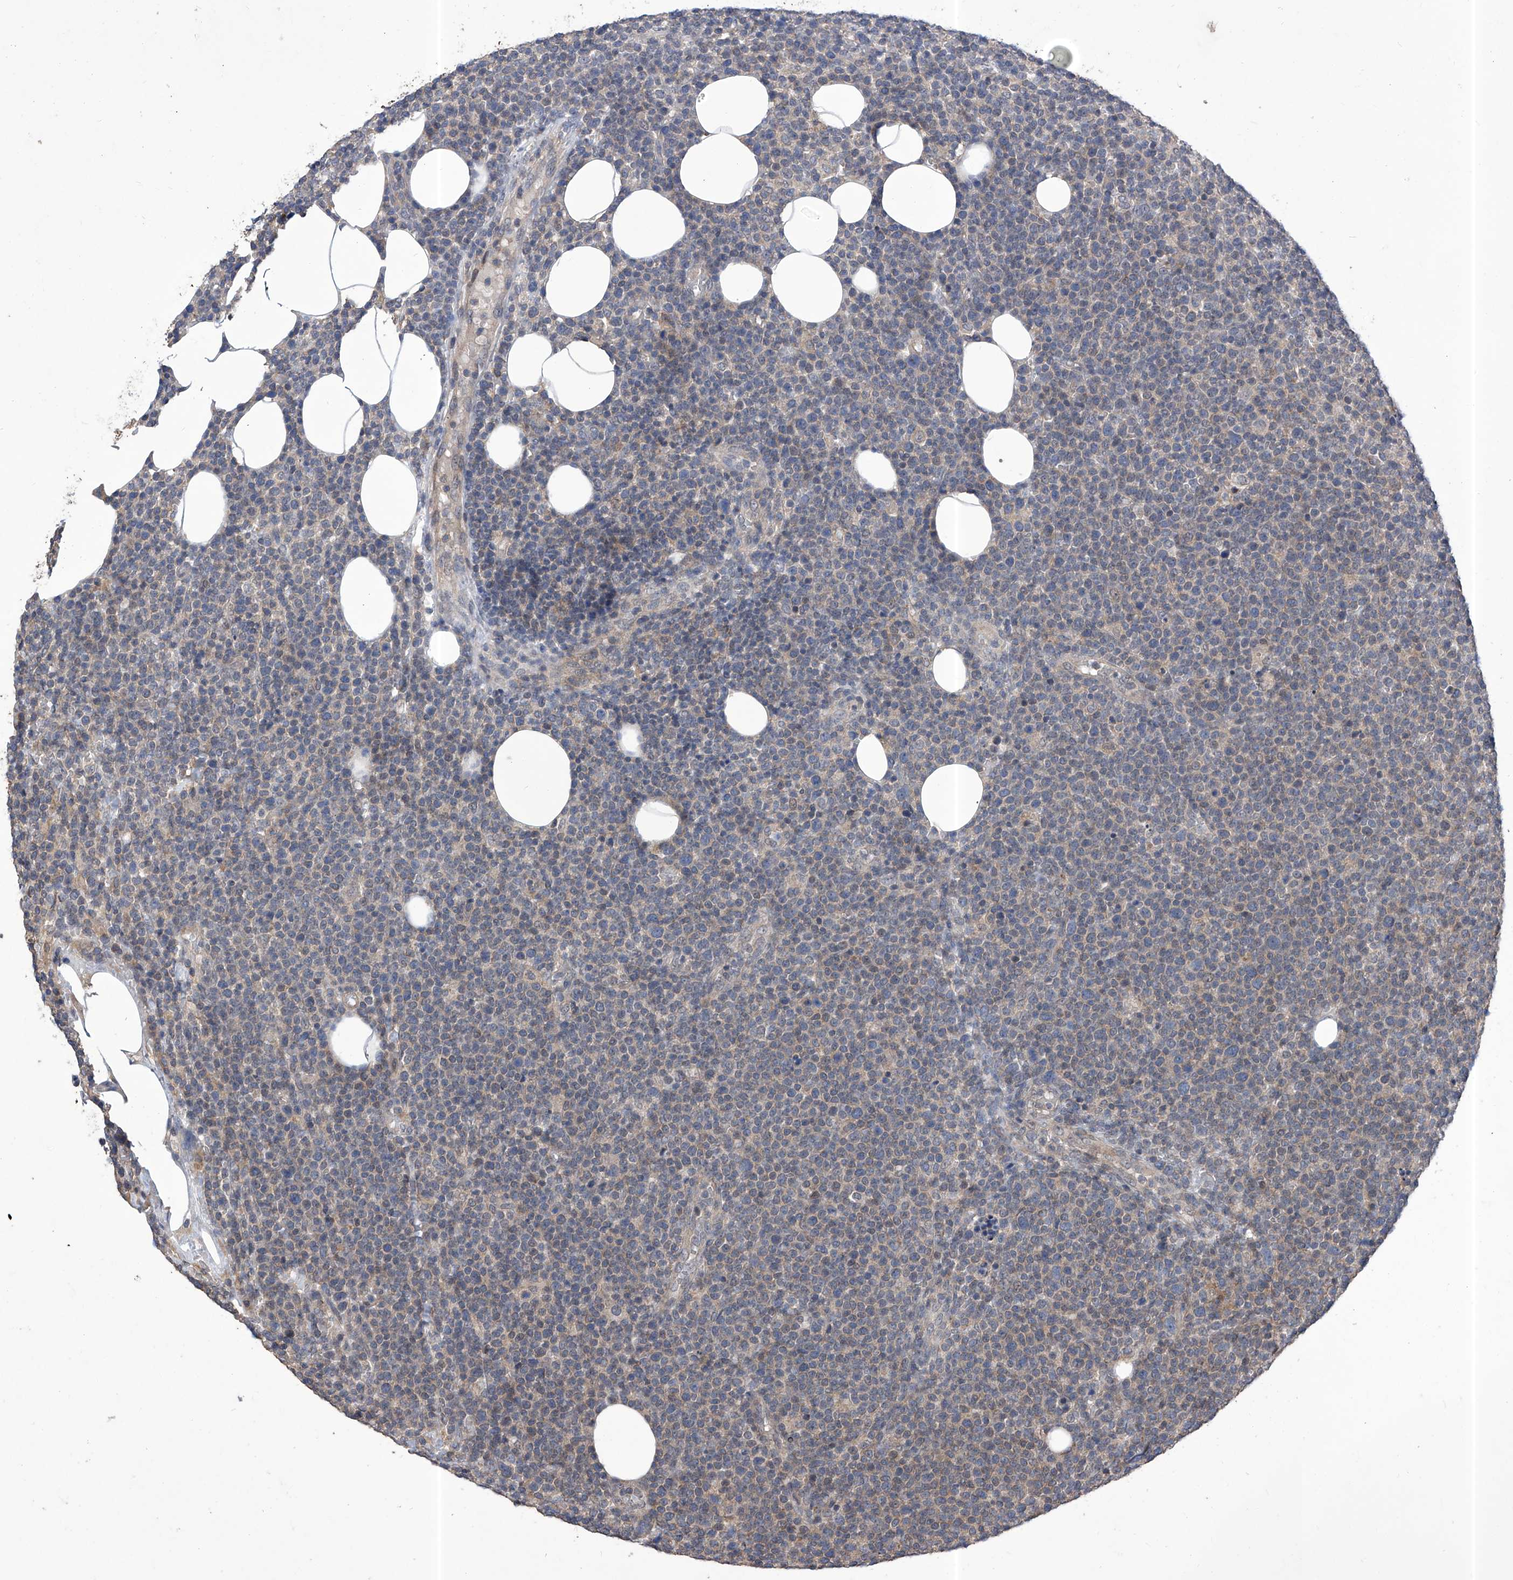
{"staining": {"intensity": "negative", "quantity": "none", "location": "none"}, "tissue": "lymphoma", "cell_type": "Tumor cells", "image_type": "cancer", "snomed": [{"axis": "morphology", "description": "Malignant lymphoma, non-Hodgkin's type, High grade"}, {"axis": "topography", "description": "Lymph node"}], "caption": "The IHC image has no significant positivity in tumor cells of lymphoma tissue. (DAB (3,3'-diaminobenzidine) immunohistochemistry with hematoxylin counter stain).", "gene": "KIFC2", "patient": {"sex": "male", "age": 61}}